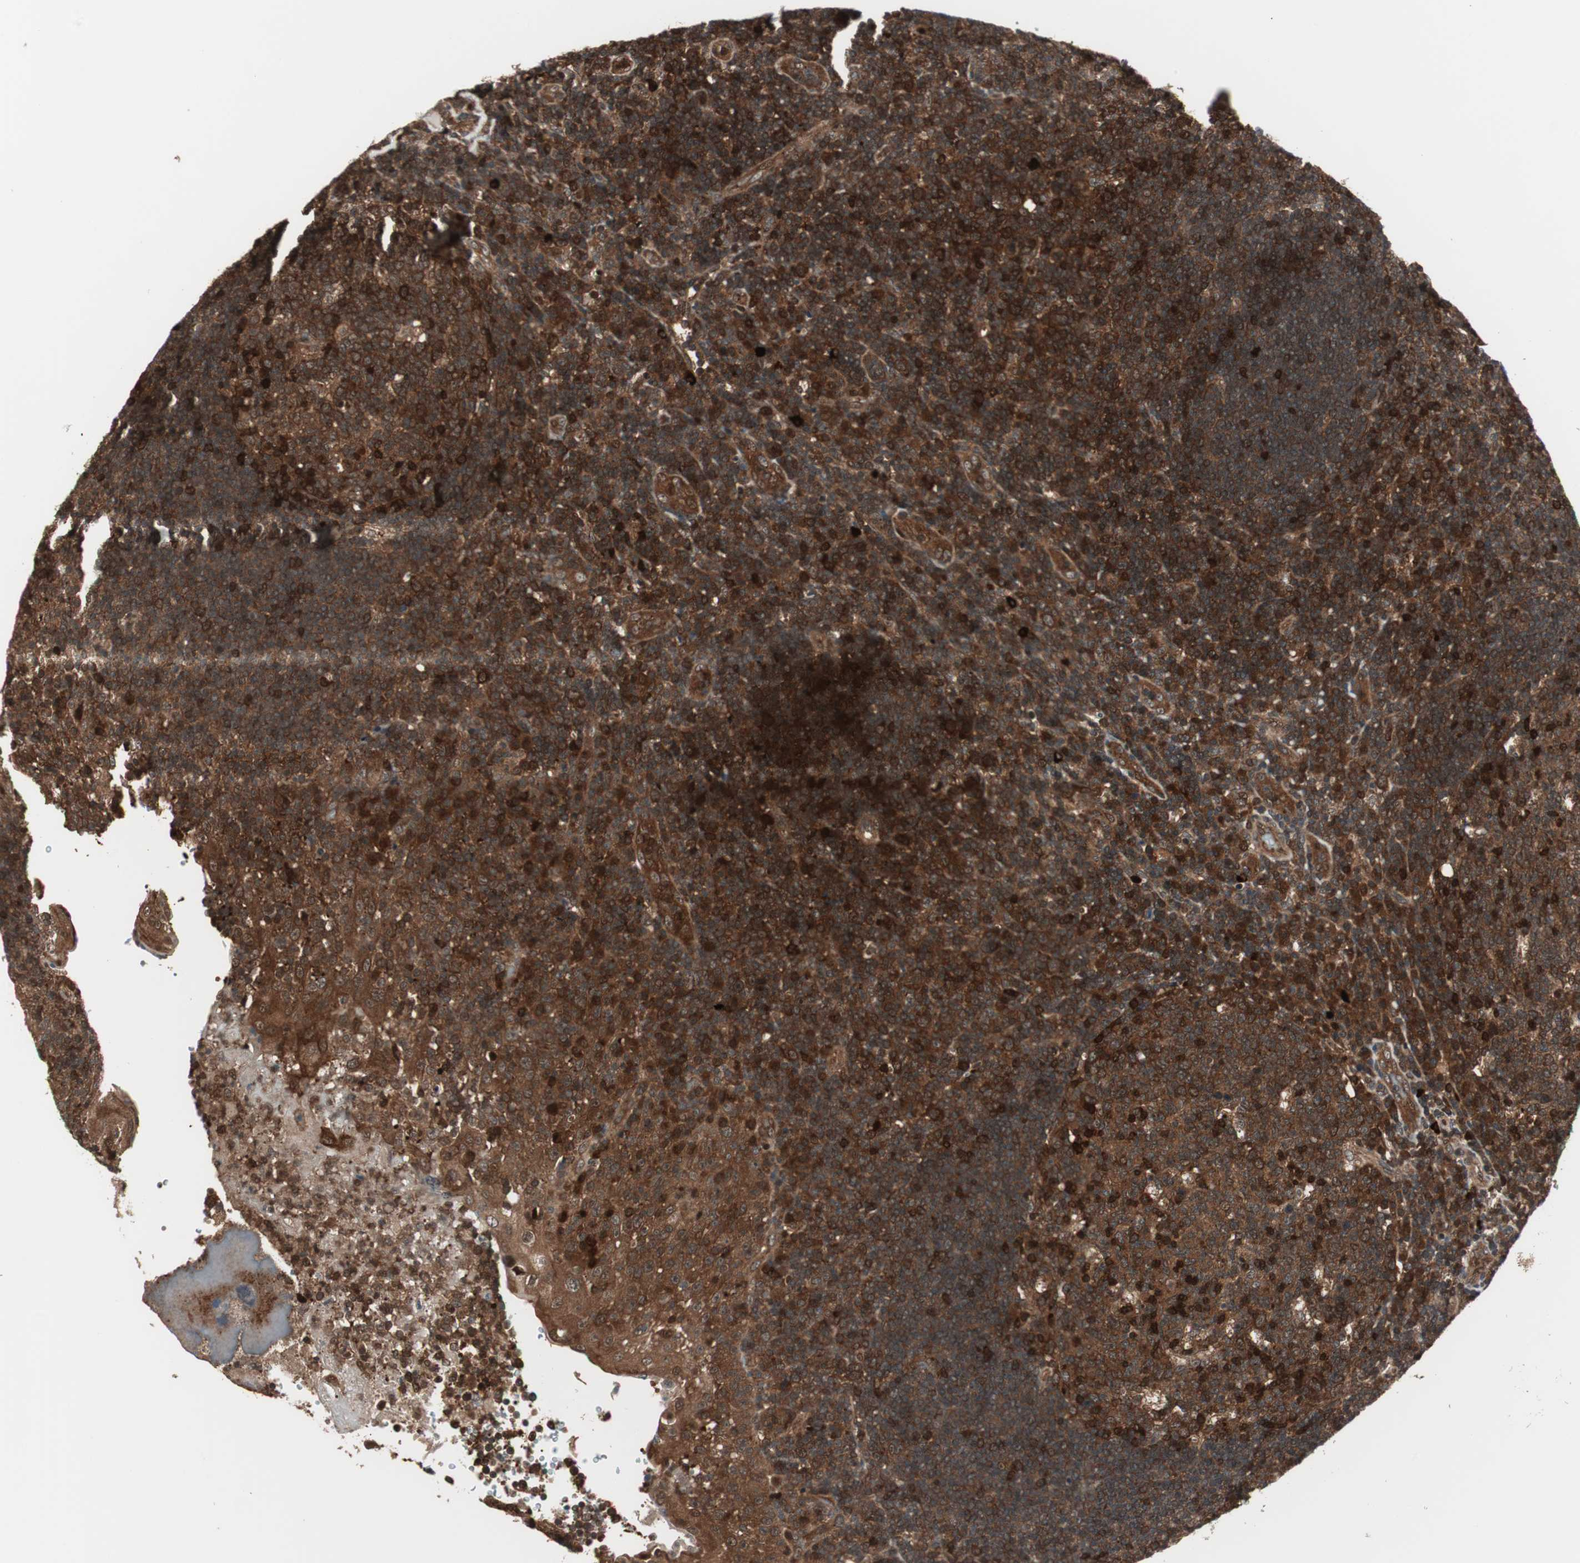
{"staining": {"intensity": "strong", "quantity": ">75%", "location": "cytoplasmic/membranous"}, "tissue": "tonsil", "cell_type": "Germinal center cells", "image_type": "normal", "snomed": [{"axis": "morphology", "description": "Normal tissue, NOS"}, {"axis": "topography", "description": "Tonsil"}], "caption": "Strong cytoplasmic/membranous positivity for a protein is seen in about >75% of germinal center cells of benign tonsil using immunohistochemistry (IHC).", "gene": "PRKG2", "patient": {"sex": "female", "age": 40}}